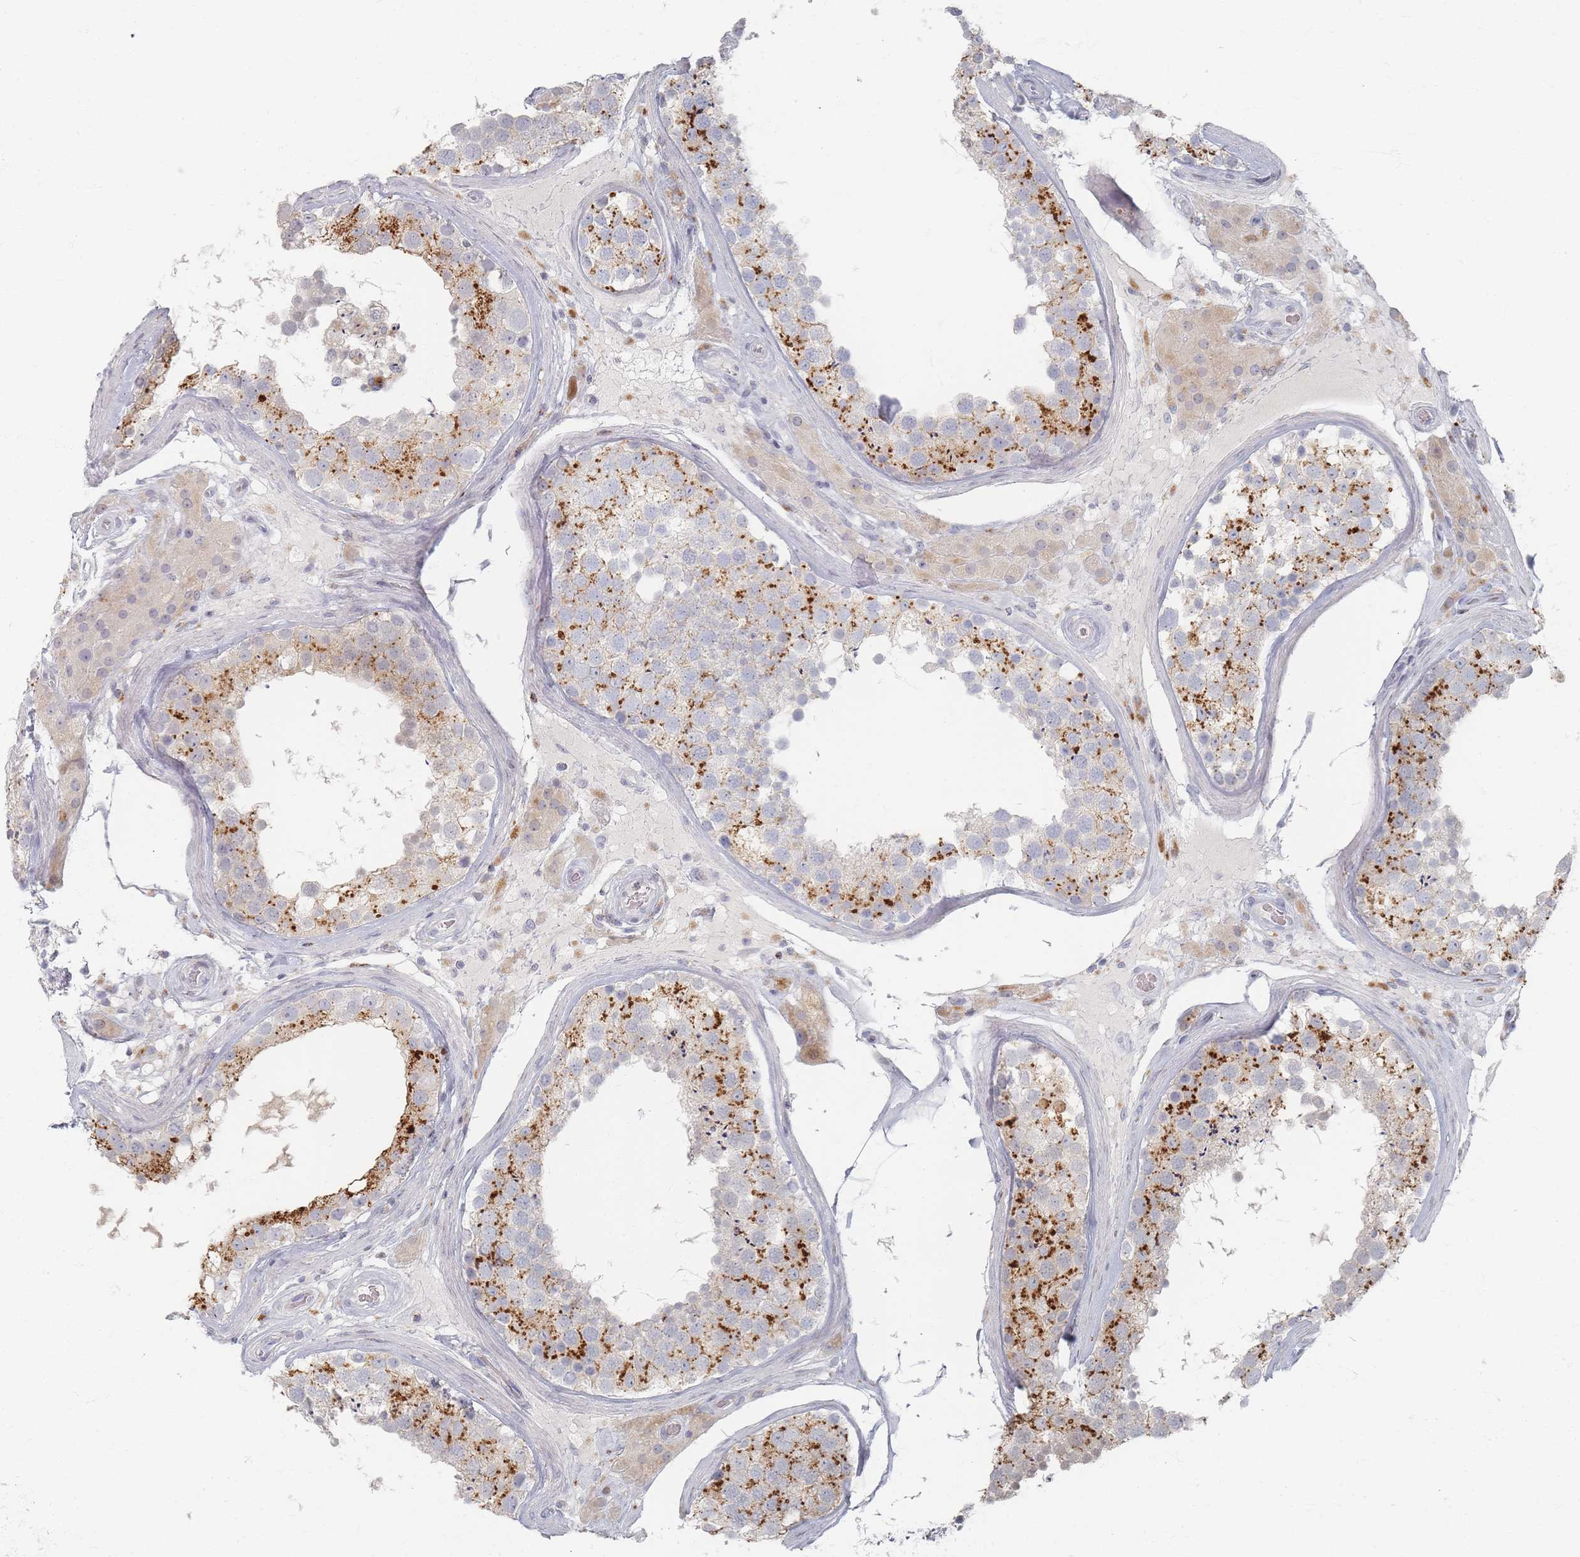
{"staining": {"intensity": "strong", "quantity": "25%-75%", "location": "cytoplasmic/membranous"}, "tissue": "testis", "cell_type": "Cells in seminiferous ducts", "image_type": "normal", "snomed": [{"axis": "morphology", "description": "Normal tissue, NOS"}, {"axis": "topography", "description": "Testis"}], "caption": "Immunohistochemical staining of unremarkable testis displays 25%-75% levels of strong cytoplasmic/membranous protein positivity in approximately 25%-75% of cells in seminiferous ducts. The protein of interest is stained brown, and the nuclei are stained in blue (DAB IHC with brightfield microscopy, high magnification).", "gene": "ENSG00000251357", "patient": {"sex": "male", "age": 46}}